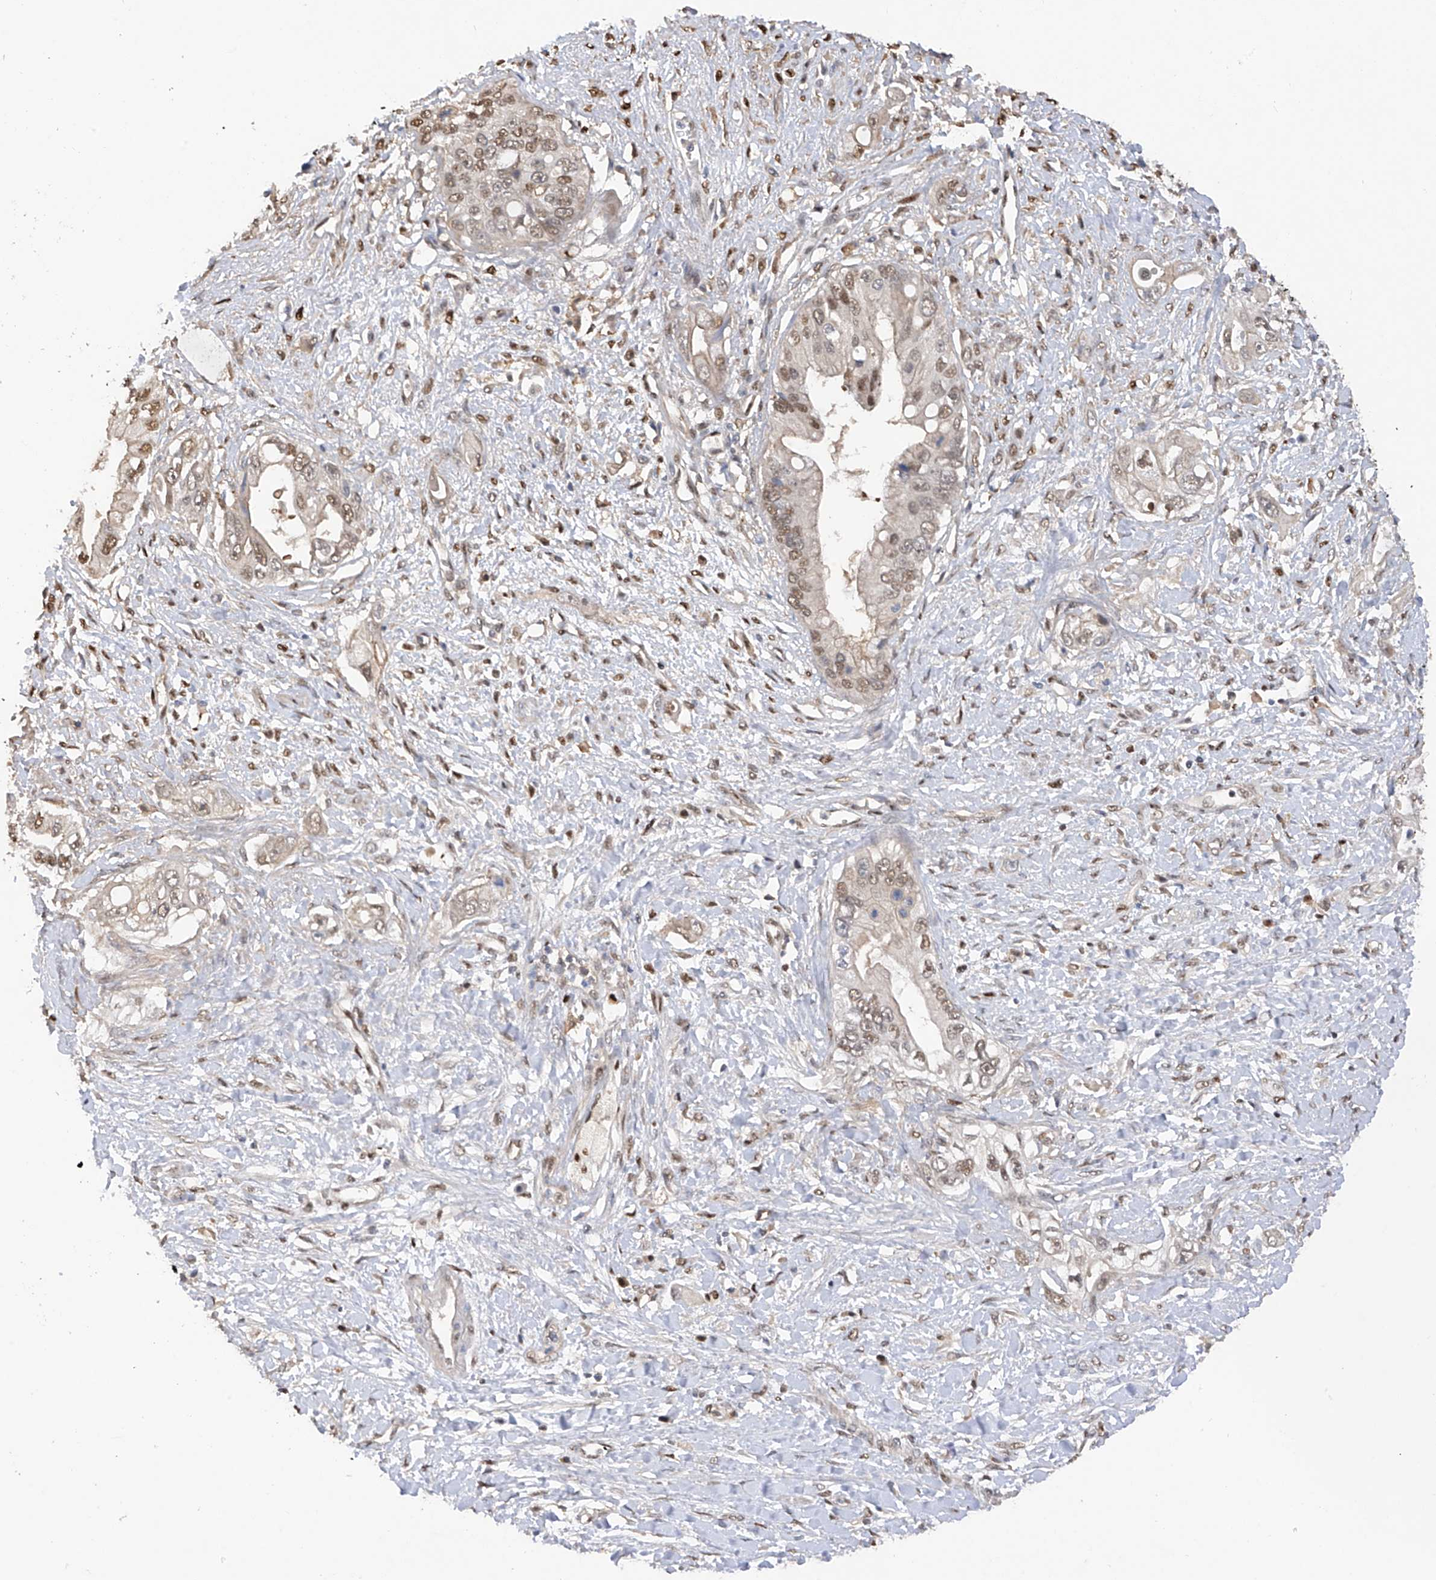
{"staining": {"intensity": "weak", "quantity": "25%-75%", "location": "nuclear"}, "tissue": "pancreatic cancer", "cell_type": "Tumor cells", "image_type": "cancer", "snomed": [{"axis": "morphology", "description": "Inflammation, NOS"}, {"axis": "morphology", "description": "Adenocarcinoma, NOS"}, {"axis": "topography", "description": "Pancreas"}], "caption": "This histopathology image demonstrates immunohistochemistry (IHC) staining of pancreatic adenocarcinoma, with low weak nuclear expression in about 25%-75% of tumor cells.", "gene": "PMM1", "patient": {"sex": "female", "age": 56}}